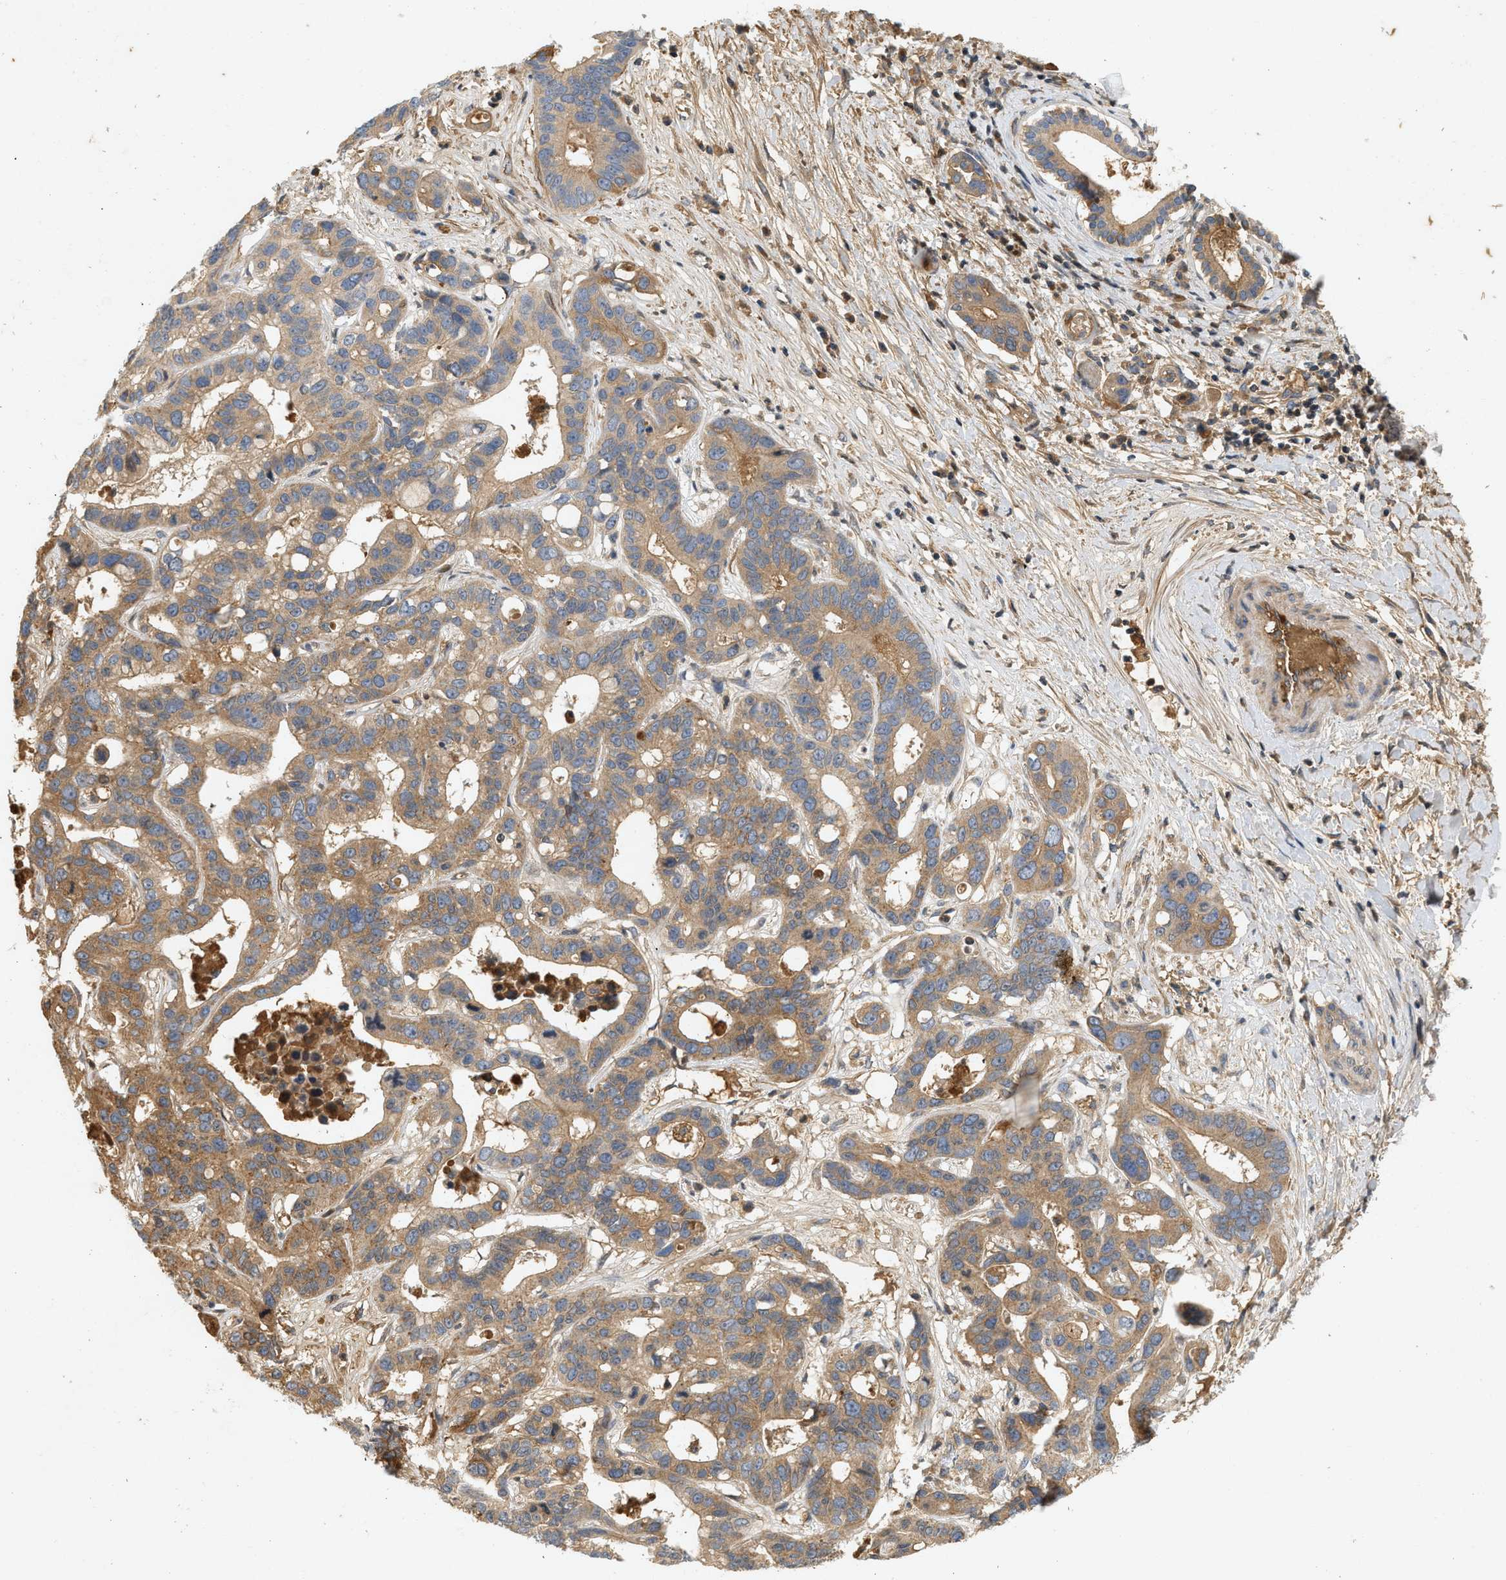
{"staining": {"intensity": "moderate", "quantity": ">75%", "location": "cytoplasmic/membranous"}, "tissue": "liver cancer", "cell_type": "Tumor cells", "image_type": "cancer", "snomed": [{"axis": "morphology", "description": "Cholangiocarcinoma"}, {"axis": "topography", "description": "Liver"}], "caption": "A histopathology image showing moderate cytoplasmic/membranous staining in approximately >75% of tumor cells in liver cancer (cholangiocarcinoma), as visualized by brown immunohistochemical staining.", "gene": "F8", "patient": {"sex": "female", "age": 65}}